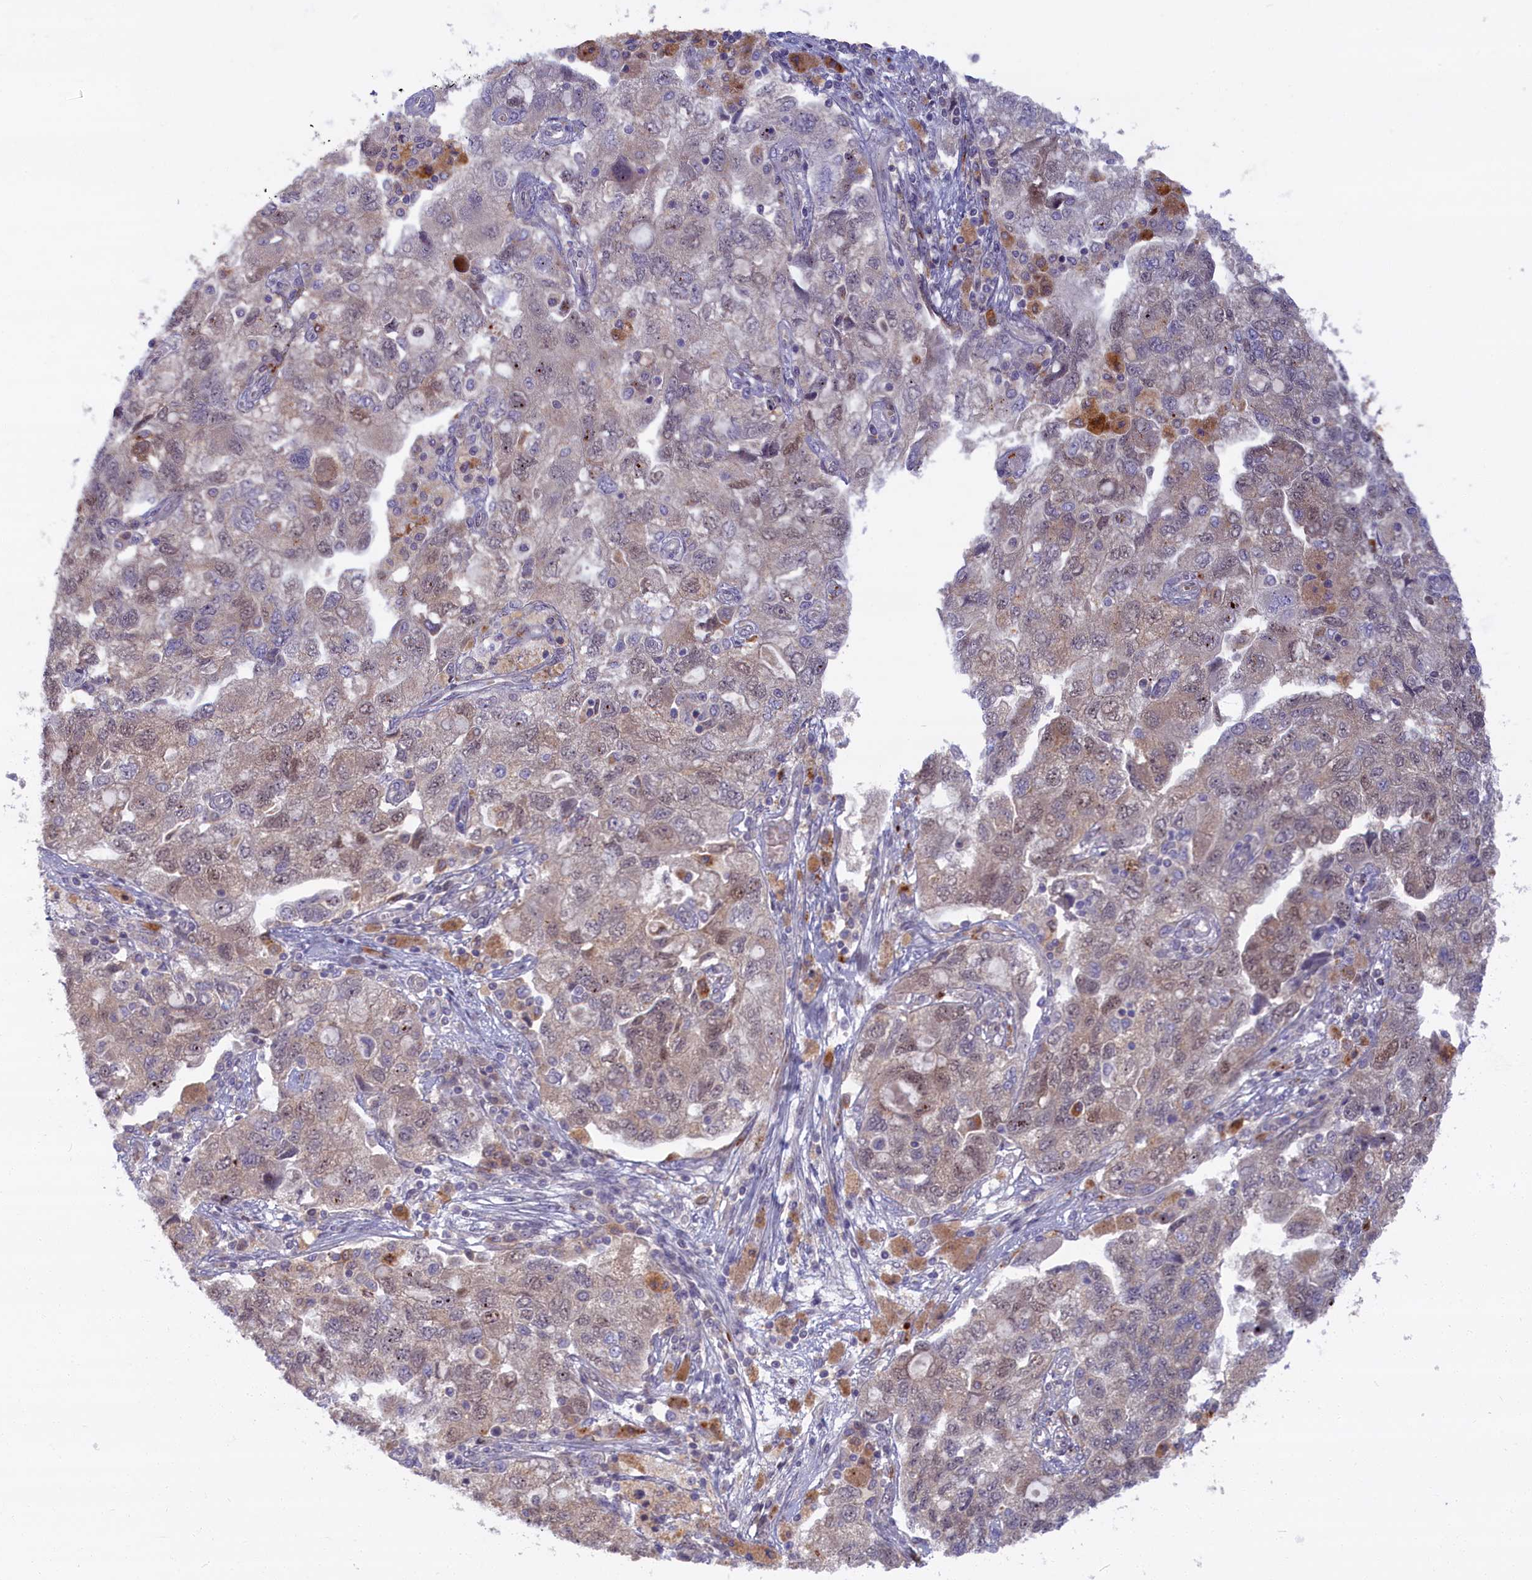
{"staining": {"intensity": "weak", "quantity": "25%-75%", "location": "nuclear"}, "tissue": "ovarian cancer", "cell_type": "Tumor cells", "image_type": "cancer", "snomed": [{"axis": "morphology", "description": "Carcinoma, NOS"}, {"axis": "morphology", "description": "Cystadenocarcinoma, serous, NOS"}, {"axis": "topography", "description": "Ovary"}], "caption": "A low amount of weak nuclear positivity is seen in about 25%-75% of tumor cells in ovarian cancer (serous cystadenocarcinoma) tissue. (DAB IHC with brightfield microscopy, high magnification).", "gene": "FCSK", "patient": {"sex": "female", "age": 69}}